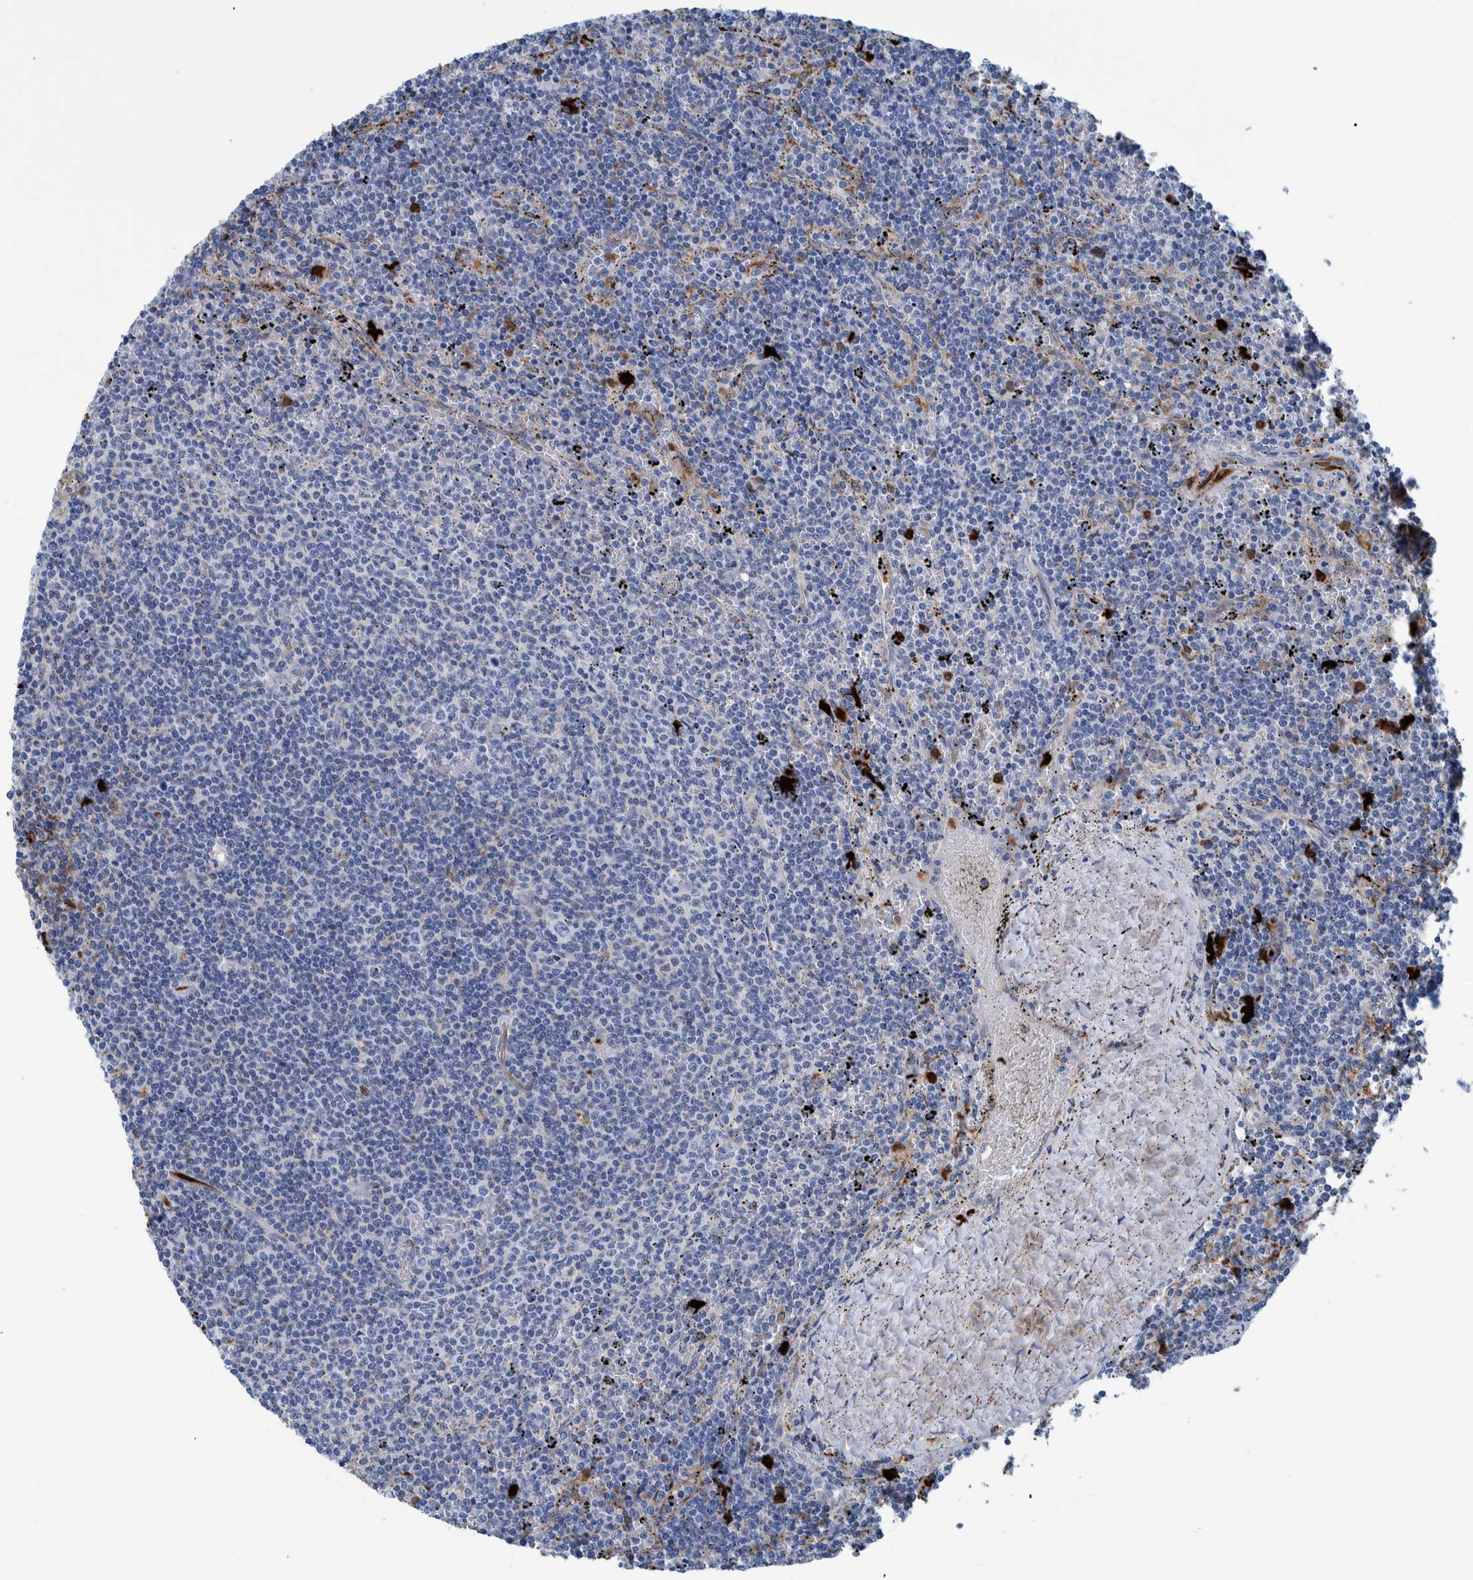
{"staining": {"intensity": "negative", "quantity": "none", "location": "none"}, "tissue": "lymphoma", "cell_type": "Tumor cells", "image_type": "cancer", "snomed": [{"axis": "morphology", "description": "Malignant lymphoma, non-Hodgkin's type, Low grade"}, {"axis": "topography", "description": "Spleen"}], "caption": "The photomicrograph demonstrates no staining of tumor cells in malignant lymphoma, non-Hodgkin's type (low-grade).", "gene": "IDO1", "patient": {"sex": "female", "age": 50}}